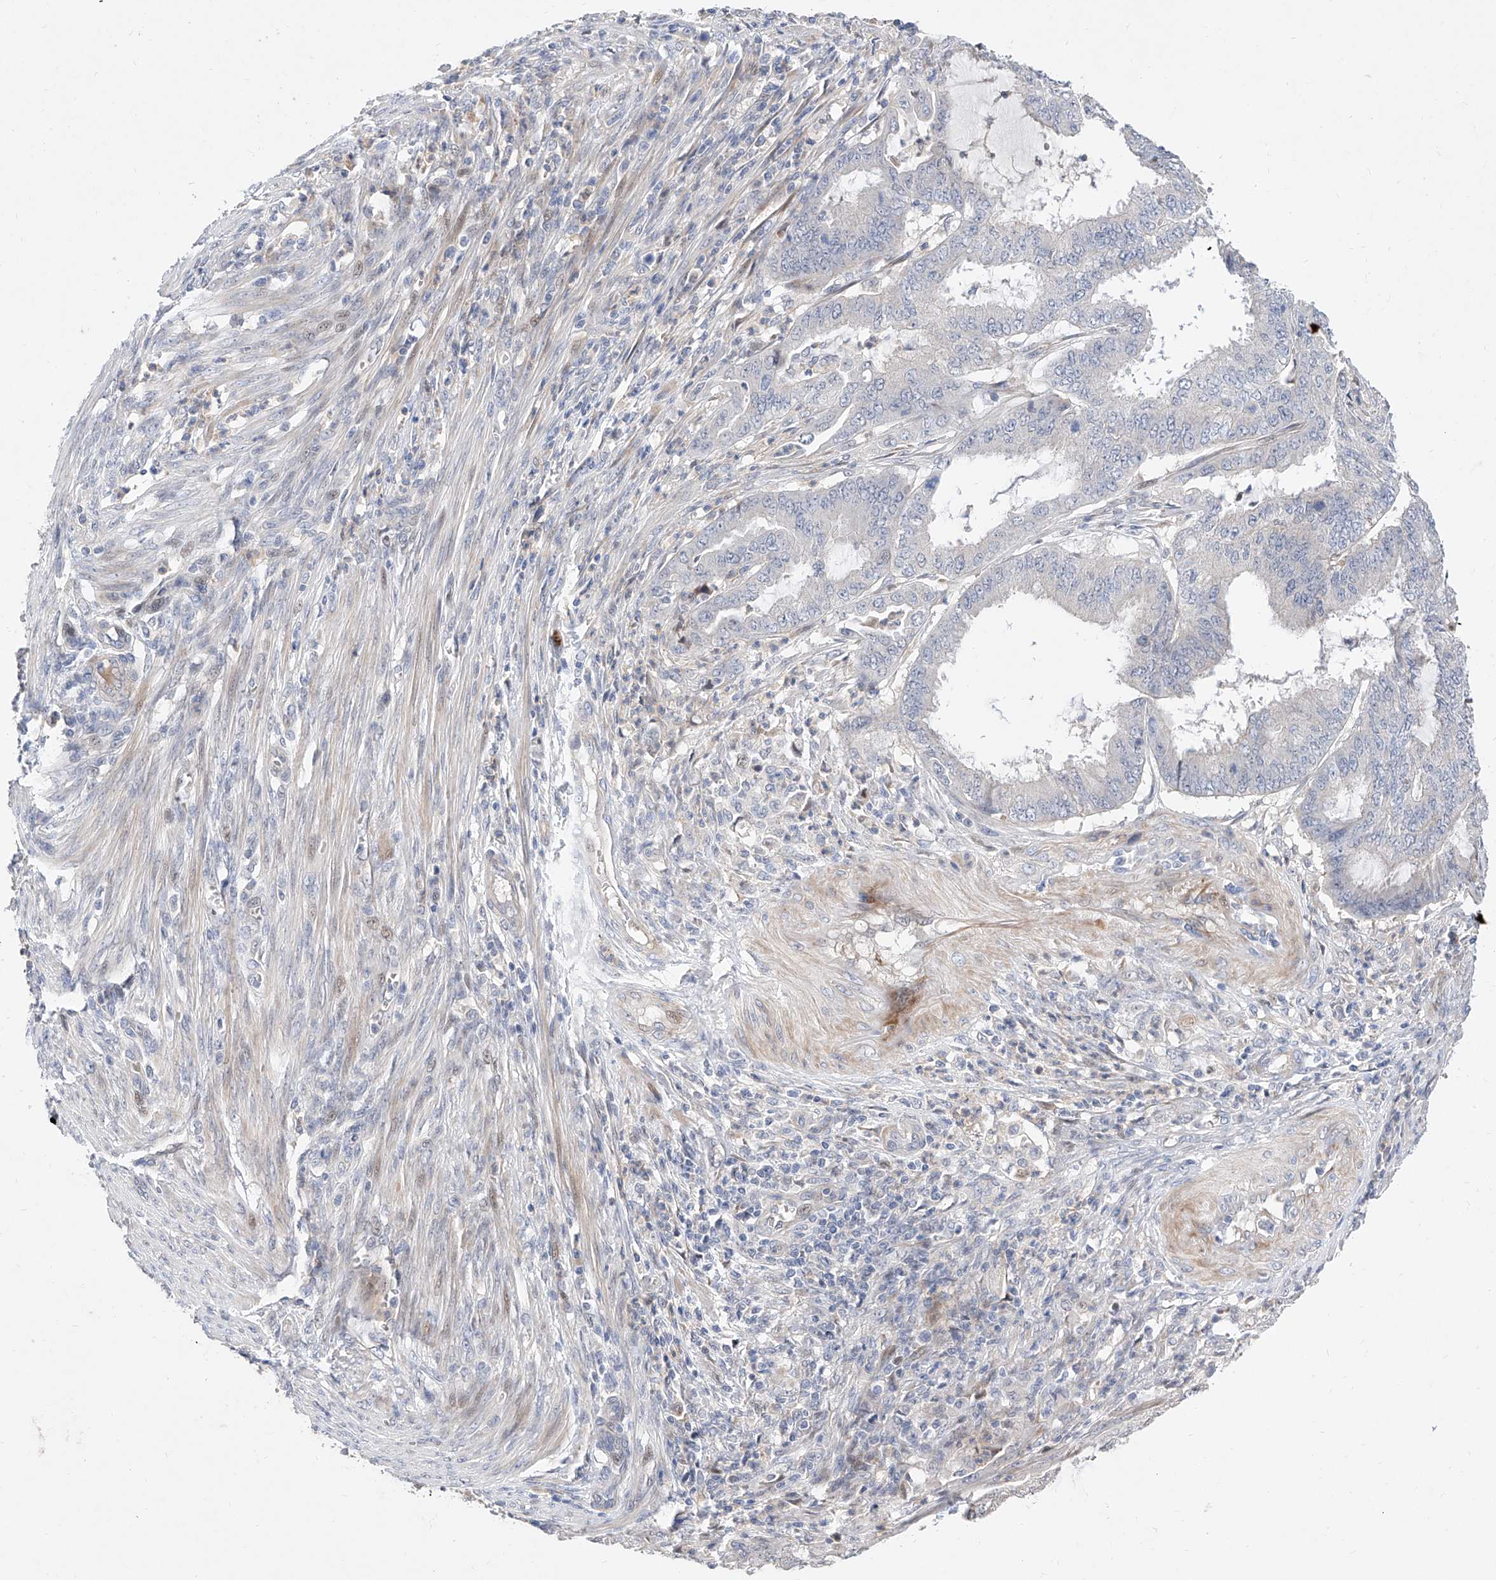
{"staining": {"intensity": "negative", "quantity": "none", "location": "none"}, "tissue": "endometrial cancer", "cell_type": "Tumor cells", "image_type": "cancer", "snomed": [{"axis": "morphology", "description": "Adenocarcinoma, NOS"}, {"axis": "topography", "description": "Endometrium"}], "caption": "This is an immunohistochemistry histopathology image of human adenocarcinoma (endometrial). There is no expression in tumor cells.", "gene": "FUCA2", "patient": {"sex": "female", "age": 51}}